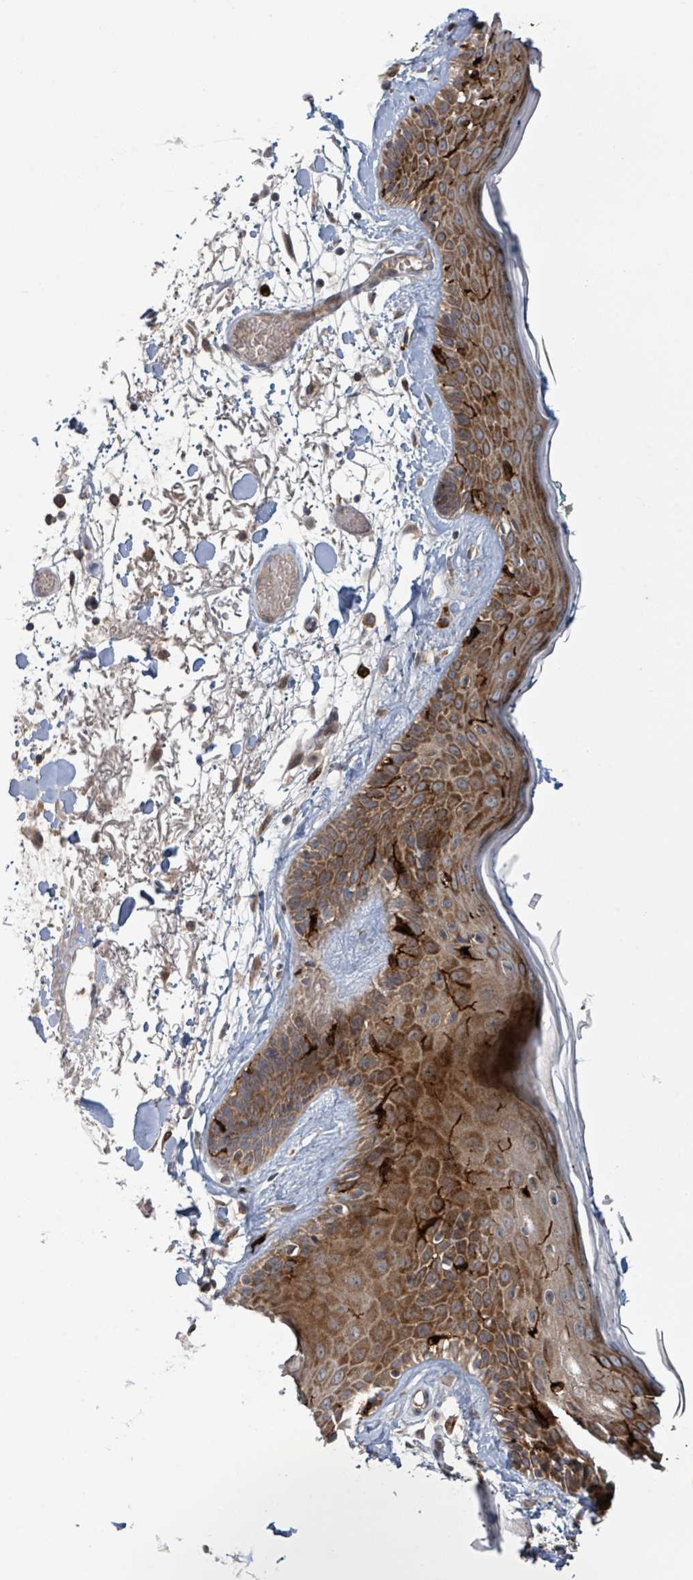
{"staining": {"intensity": "moderate", "quantity": ">75%", "location": "cytoplasmic/membranous"}, "tissue": "skin", "cell_type": "Fibroblasts", "image_type": "normal", "snomed": [{"axis": "morphology", "description": "Normal tissue, NOS"}, {"axis": "topography", "description": "Skin"}], "caption": "Immunohistochemical staining of benign human skin demonstrates >75% levels of moderate cytoplasmic/membranous protein positivity in about >75% of fibroblasts.", "gene": "OR51E1", "patient": {"sex": "male", "age": 79}}